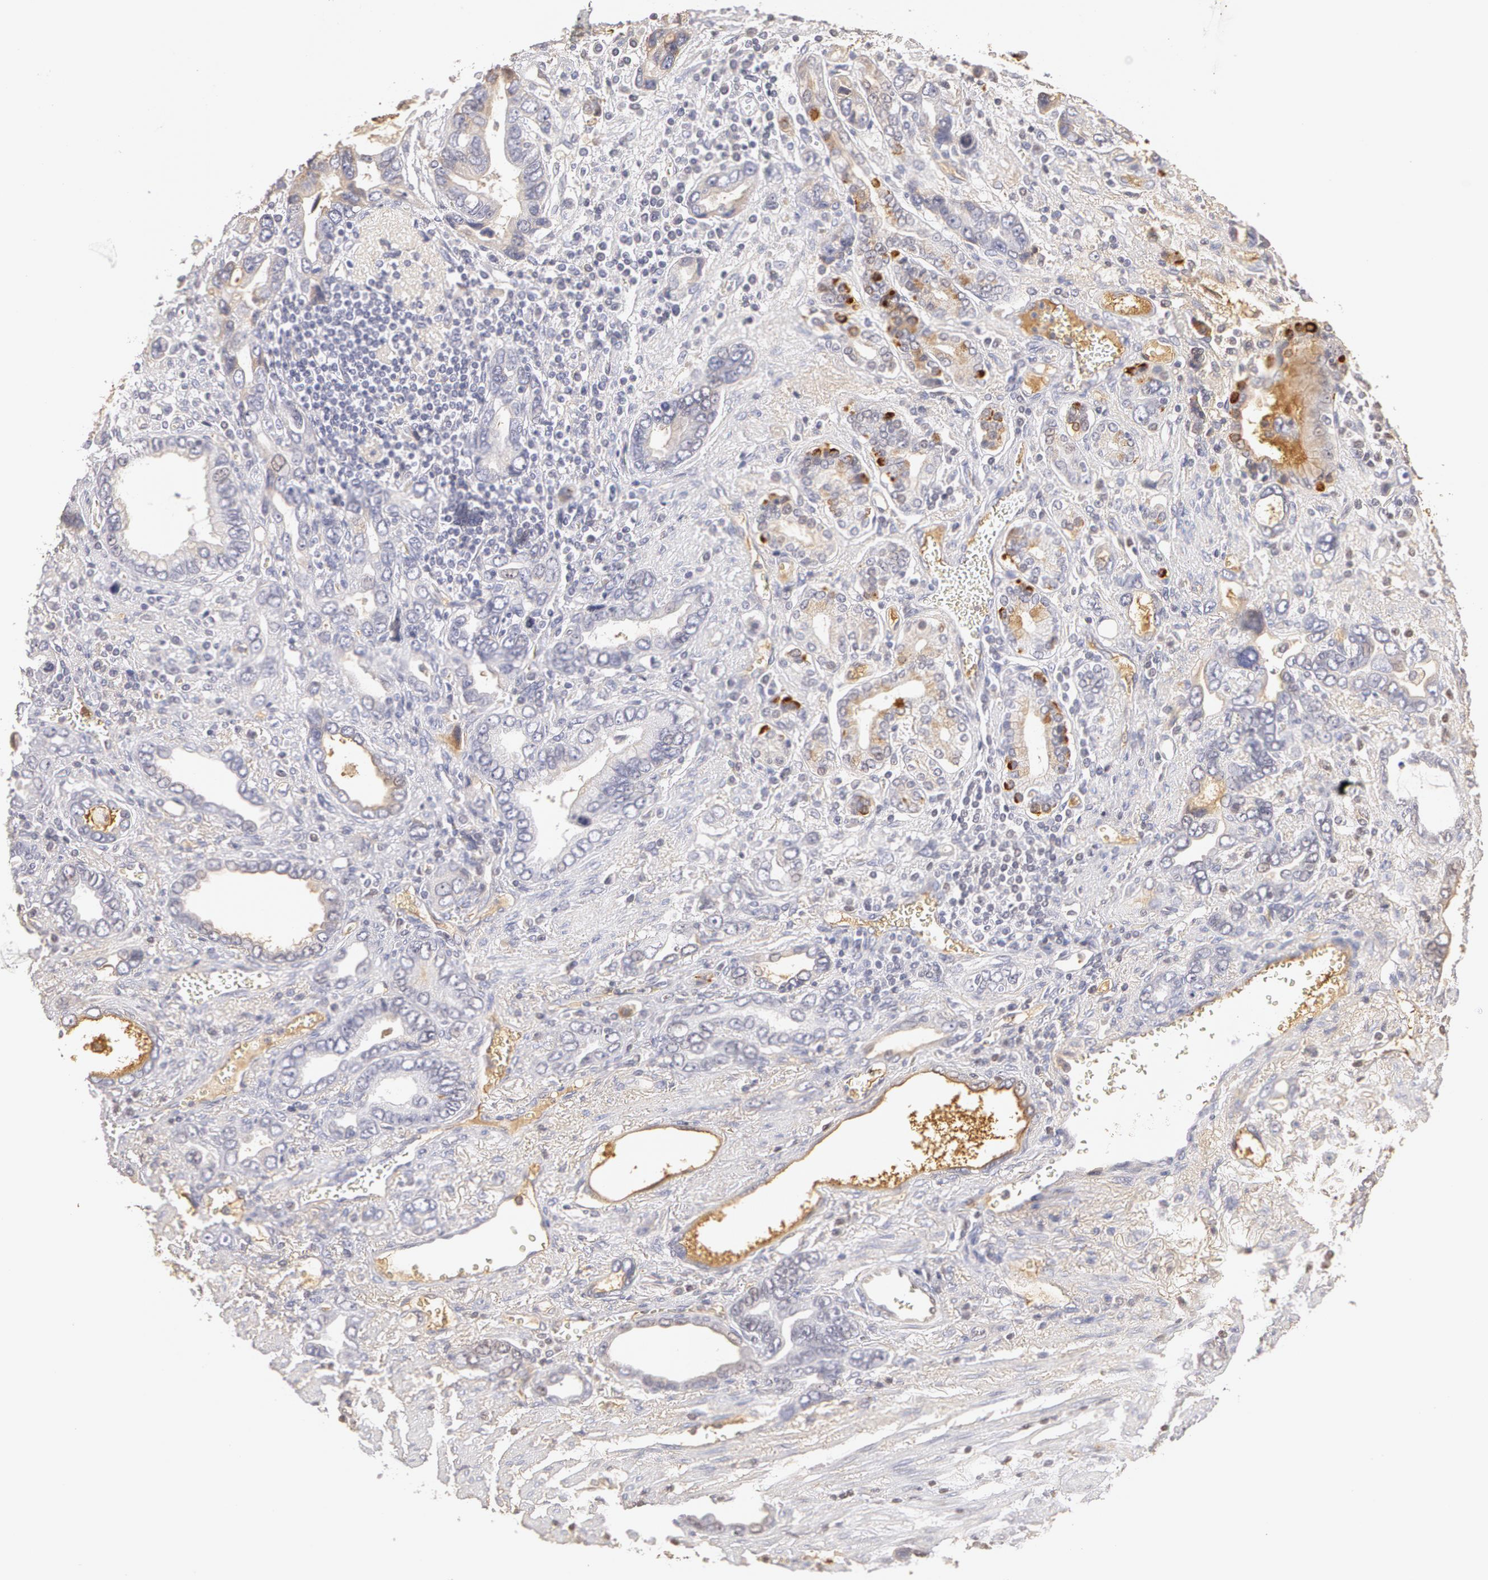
{"staining": {"intensity": "moderate", "quantity": "<25%", "location": "cytoplasmic/membranous"}, "tissue": "stomach cancer", "cell_type": "Tumor cells", "image_type": "cancer", "snomed": [{"axis": "morphology", "description": "Adenocarcinoma, NOS"}, {"axis": "topography", "description": "Stomach"}], "caption": "This is an image of immunohistochemistry (IHC) staining of stomach cancer, which shows moderate positivity in the cytoplasmic/membranous of tumor cells.", "gene": "TF", "patient": {"sex": "male", "age": 78}}